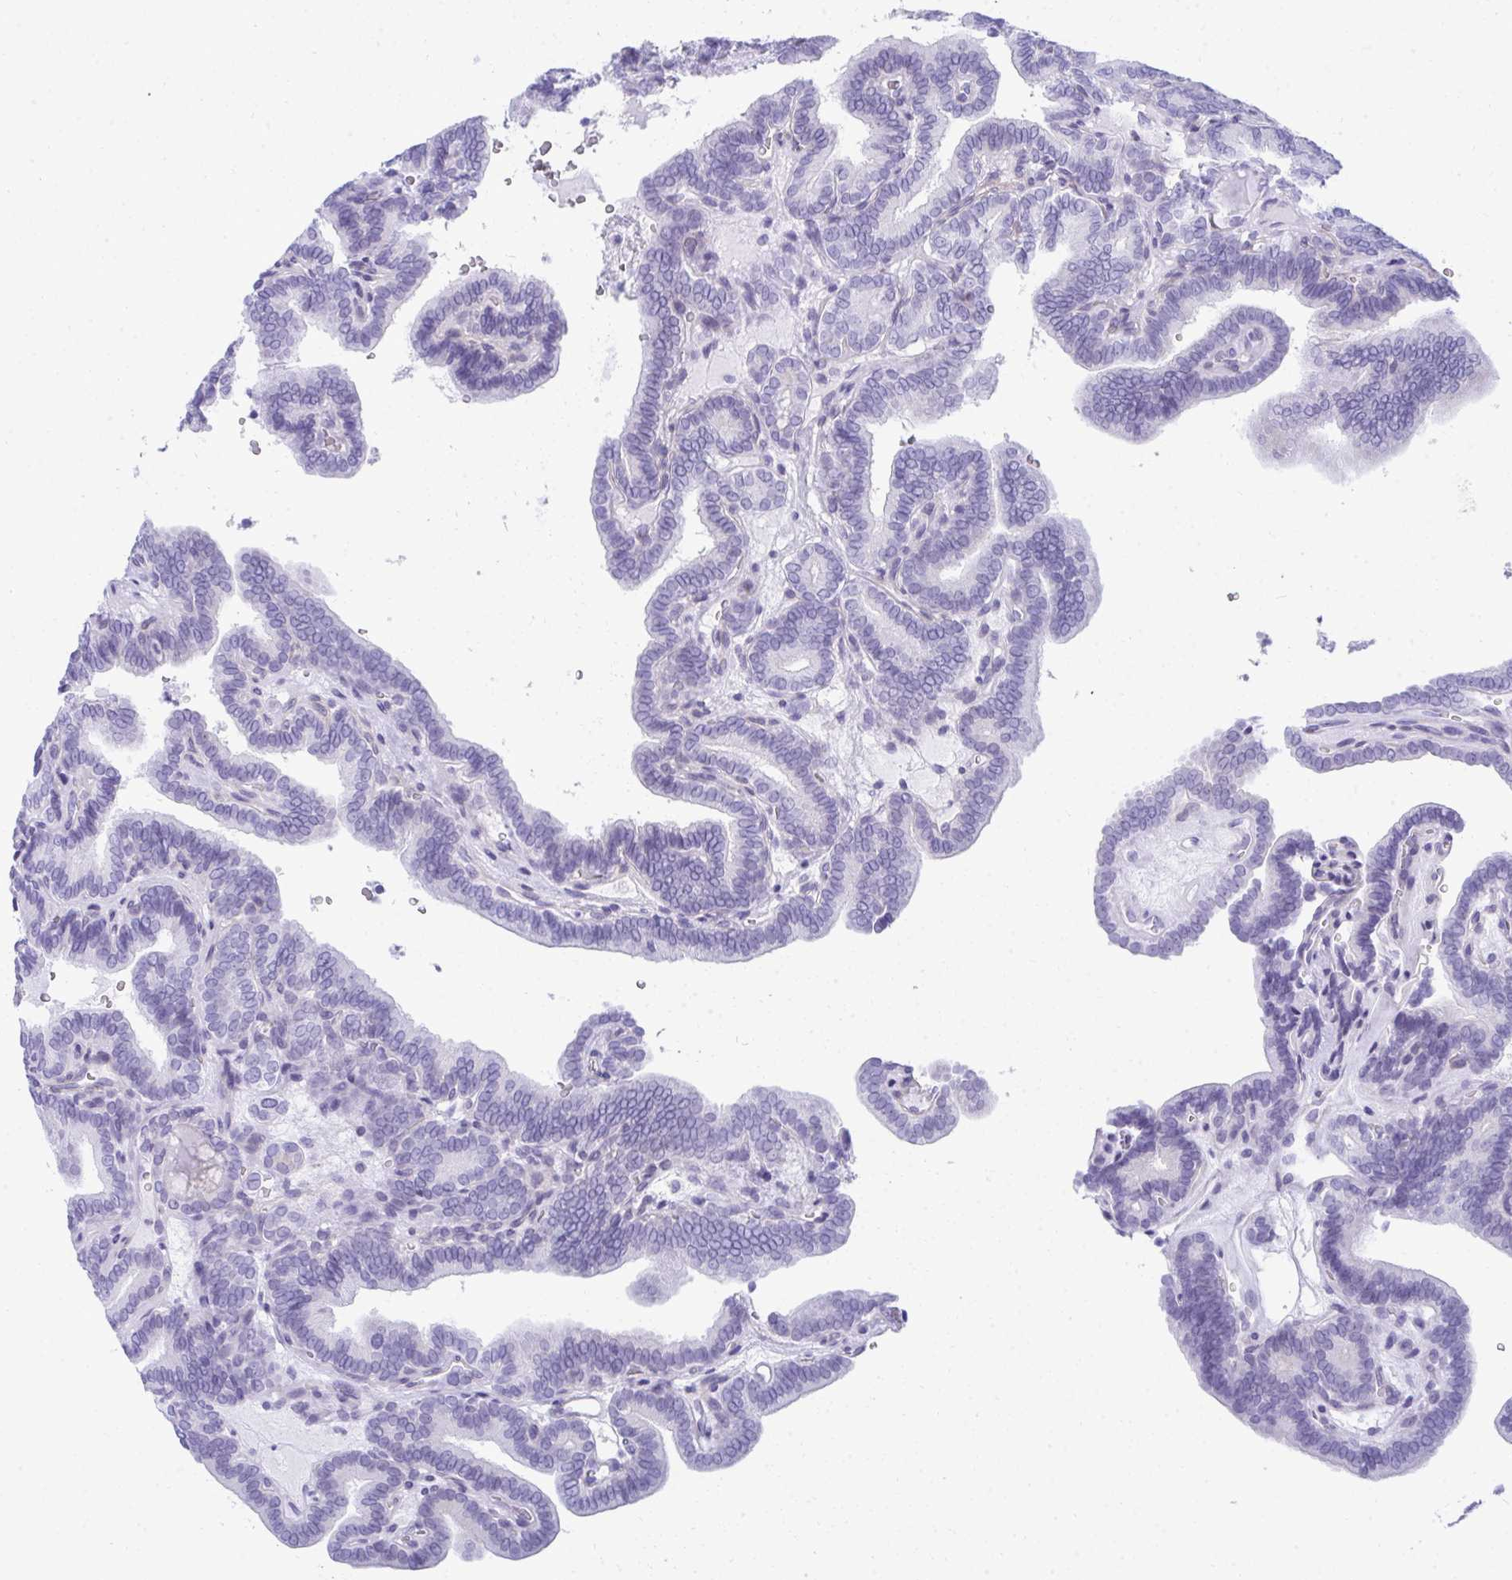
{"staining": {"intensity": "negative", "quantity": "none", "location": "none"}, "tissue": "thyroid cancer", "cell_type": "Tumor cells", "image_type": "cancer", "snomed": [{"axis": "morphology", "description": "Papillary adenocarcinoma, NOS"}, {"axis": "topography", "description": "Thyroid gland"}], "caption": "Thyroid cancer (papillary adenocarcinoma) was stained to show a protein in brown. There is no significant positivity in tumor cells.", "gene": "PUS7L", "patient": {"sex": "female", "age": 21}}